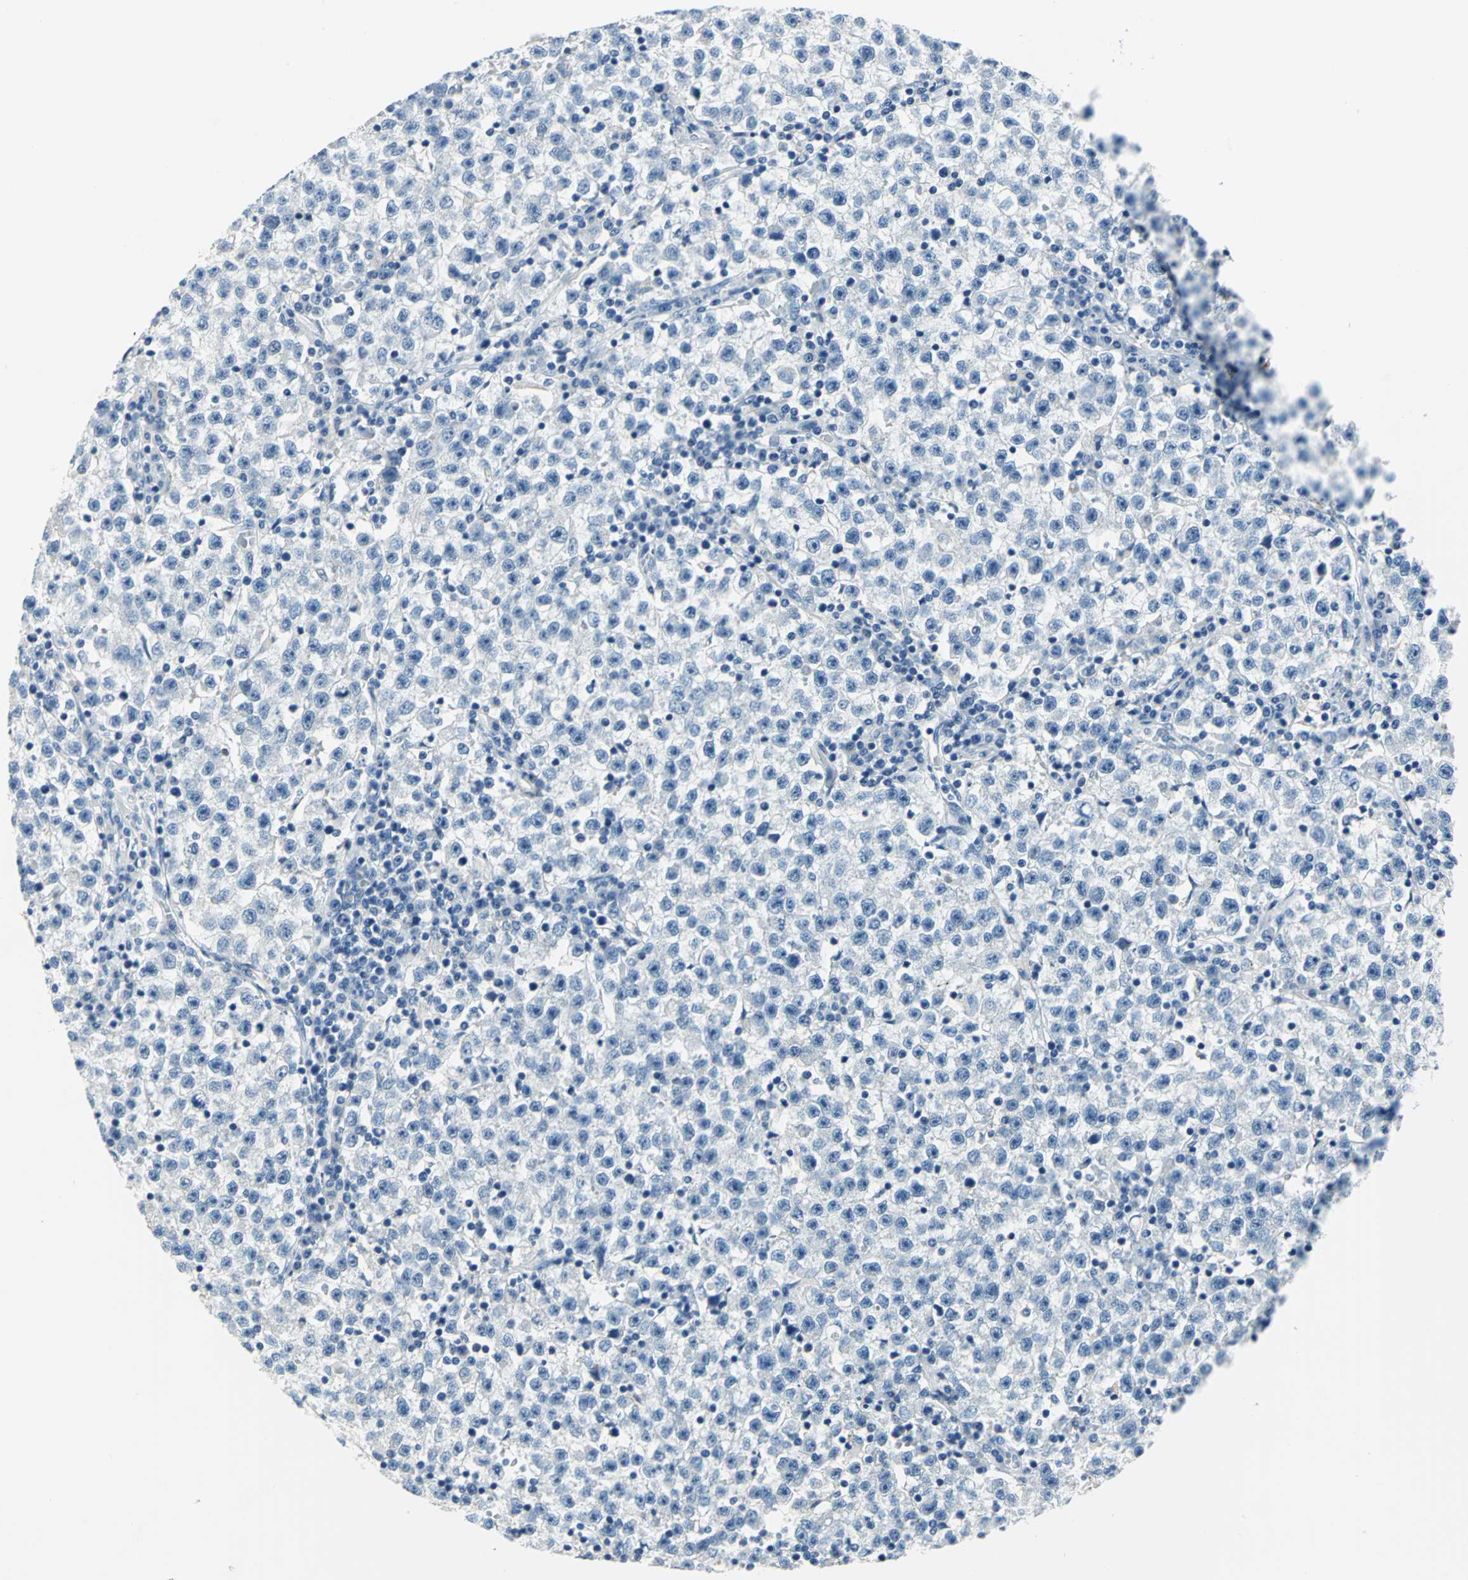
{"staining": {"intensity": "negative", "quantity": "none", "location": "none"}, "tissue": "testis cancer", "cell_type": "Tumor cells", "image_type": "cancer", "snomed": [{"axis": "morphology", "description": "Seminoma, NOS"}, {"axis": "topography", "description": "Testis"}], "caption": "Testis seminoma was stained to show a protein in brown. There is no significant staining in tumor cells.", "gene": "RAD17", "patient": {"sex": "male", "age": 22}}